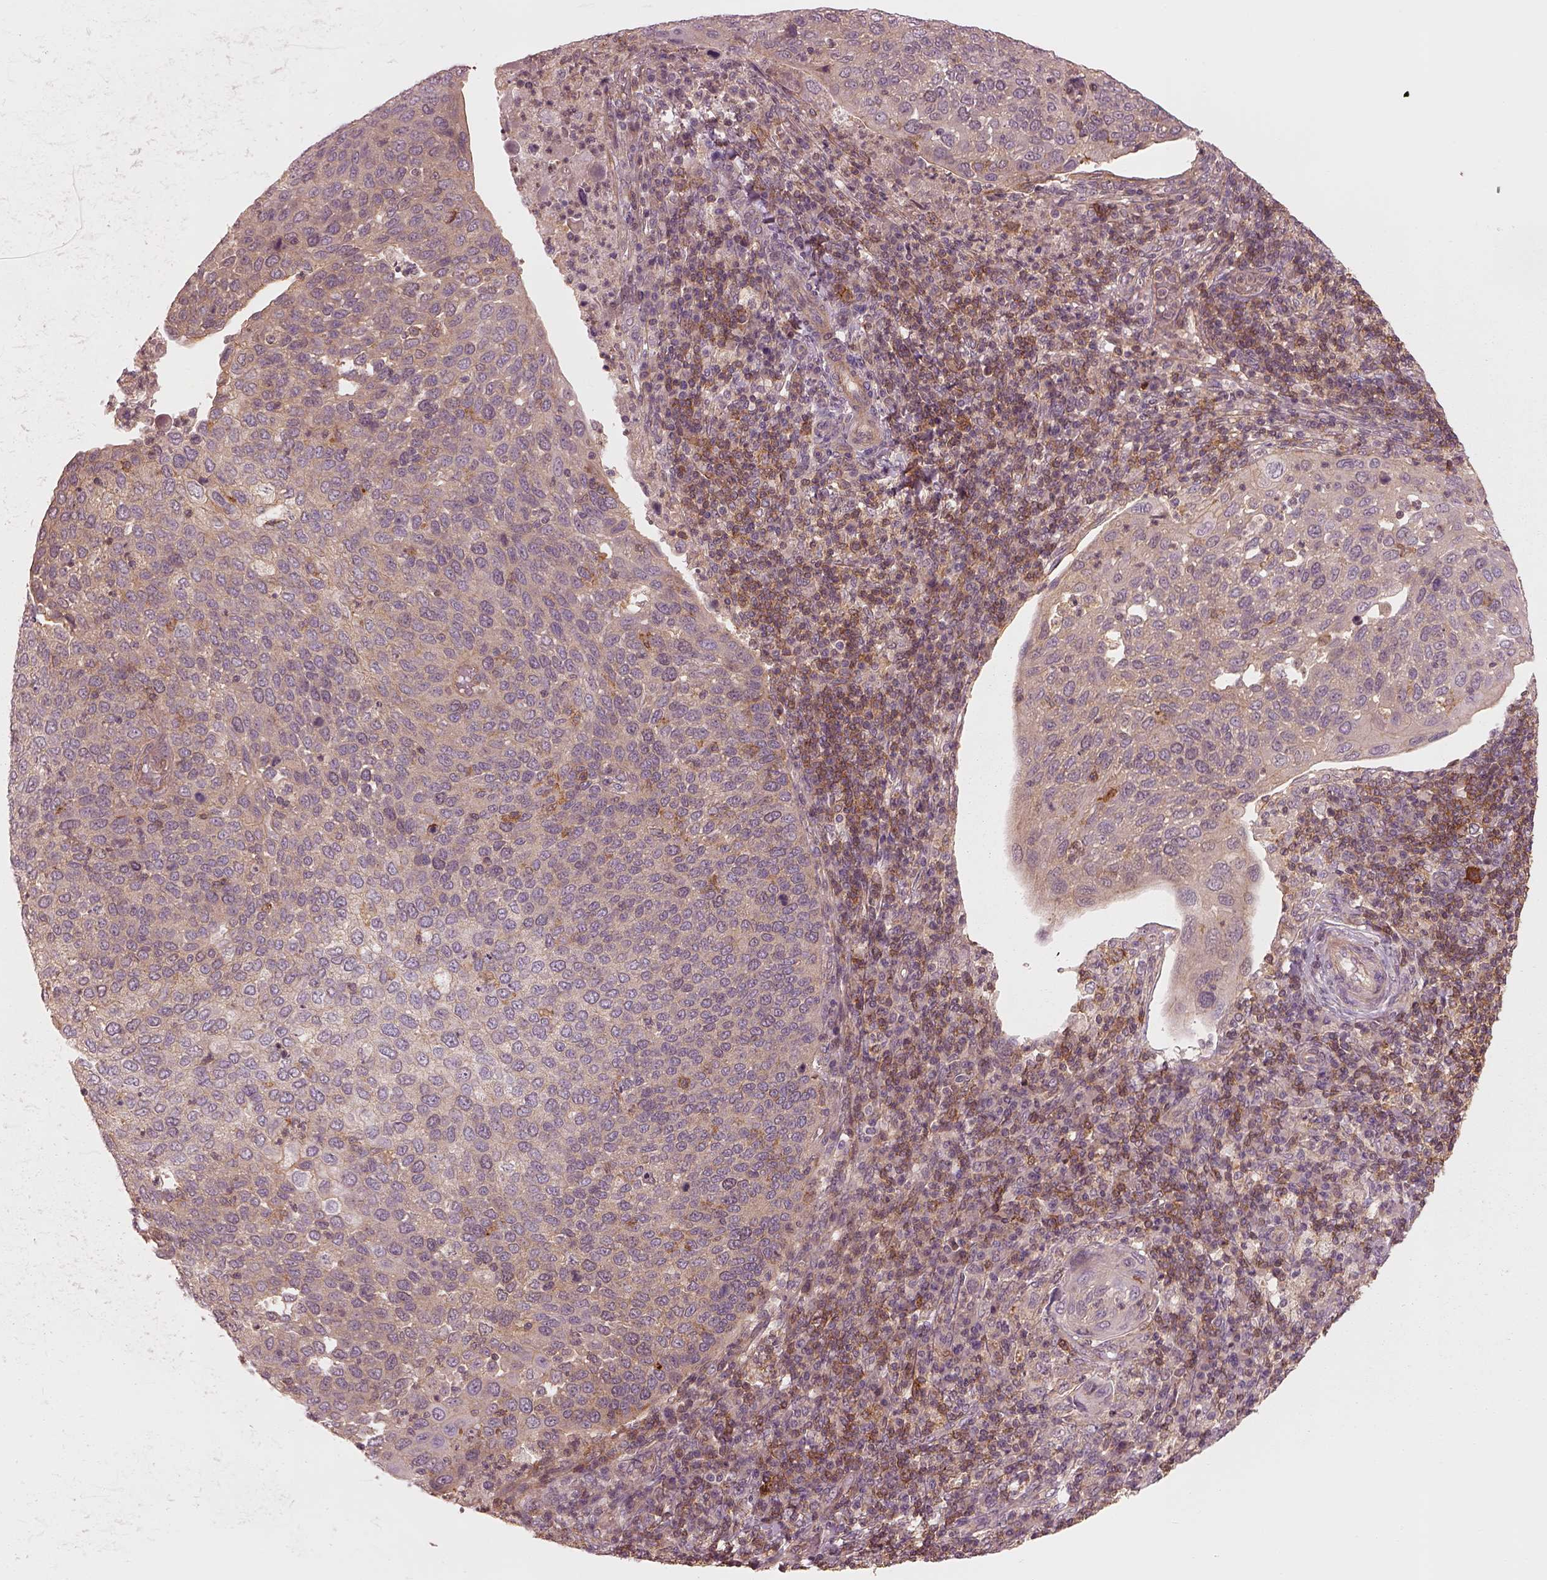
{"staining": {"intensity": "weak", "quantity": "<25%", "location": "cytoplasmic/membranous"}, "tissue": "cervical cancer", "cell_type": "Tumor cells", "image_type": "cancer", "snomed": [{"axis": "morphology", "description": "Squamous cell carcinoma, NOS"}, {"axis": "topography", "description": "Cervix"}], "caption": "The histopathology image shows no significant staining in tumor cells of squamous cell carcinoma (cervical).", "gene": "FAM107B", "patient": {"sex": "female", "age": 54}}